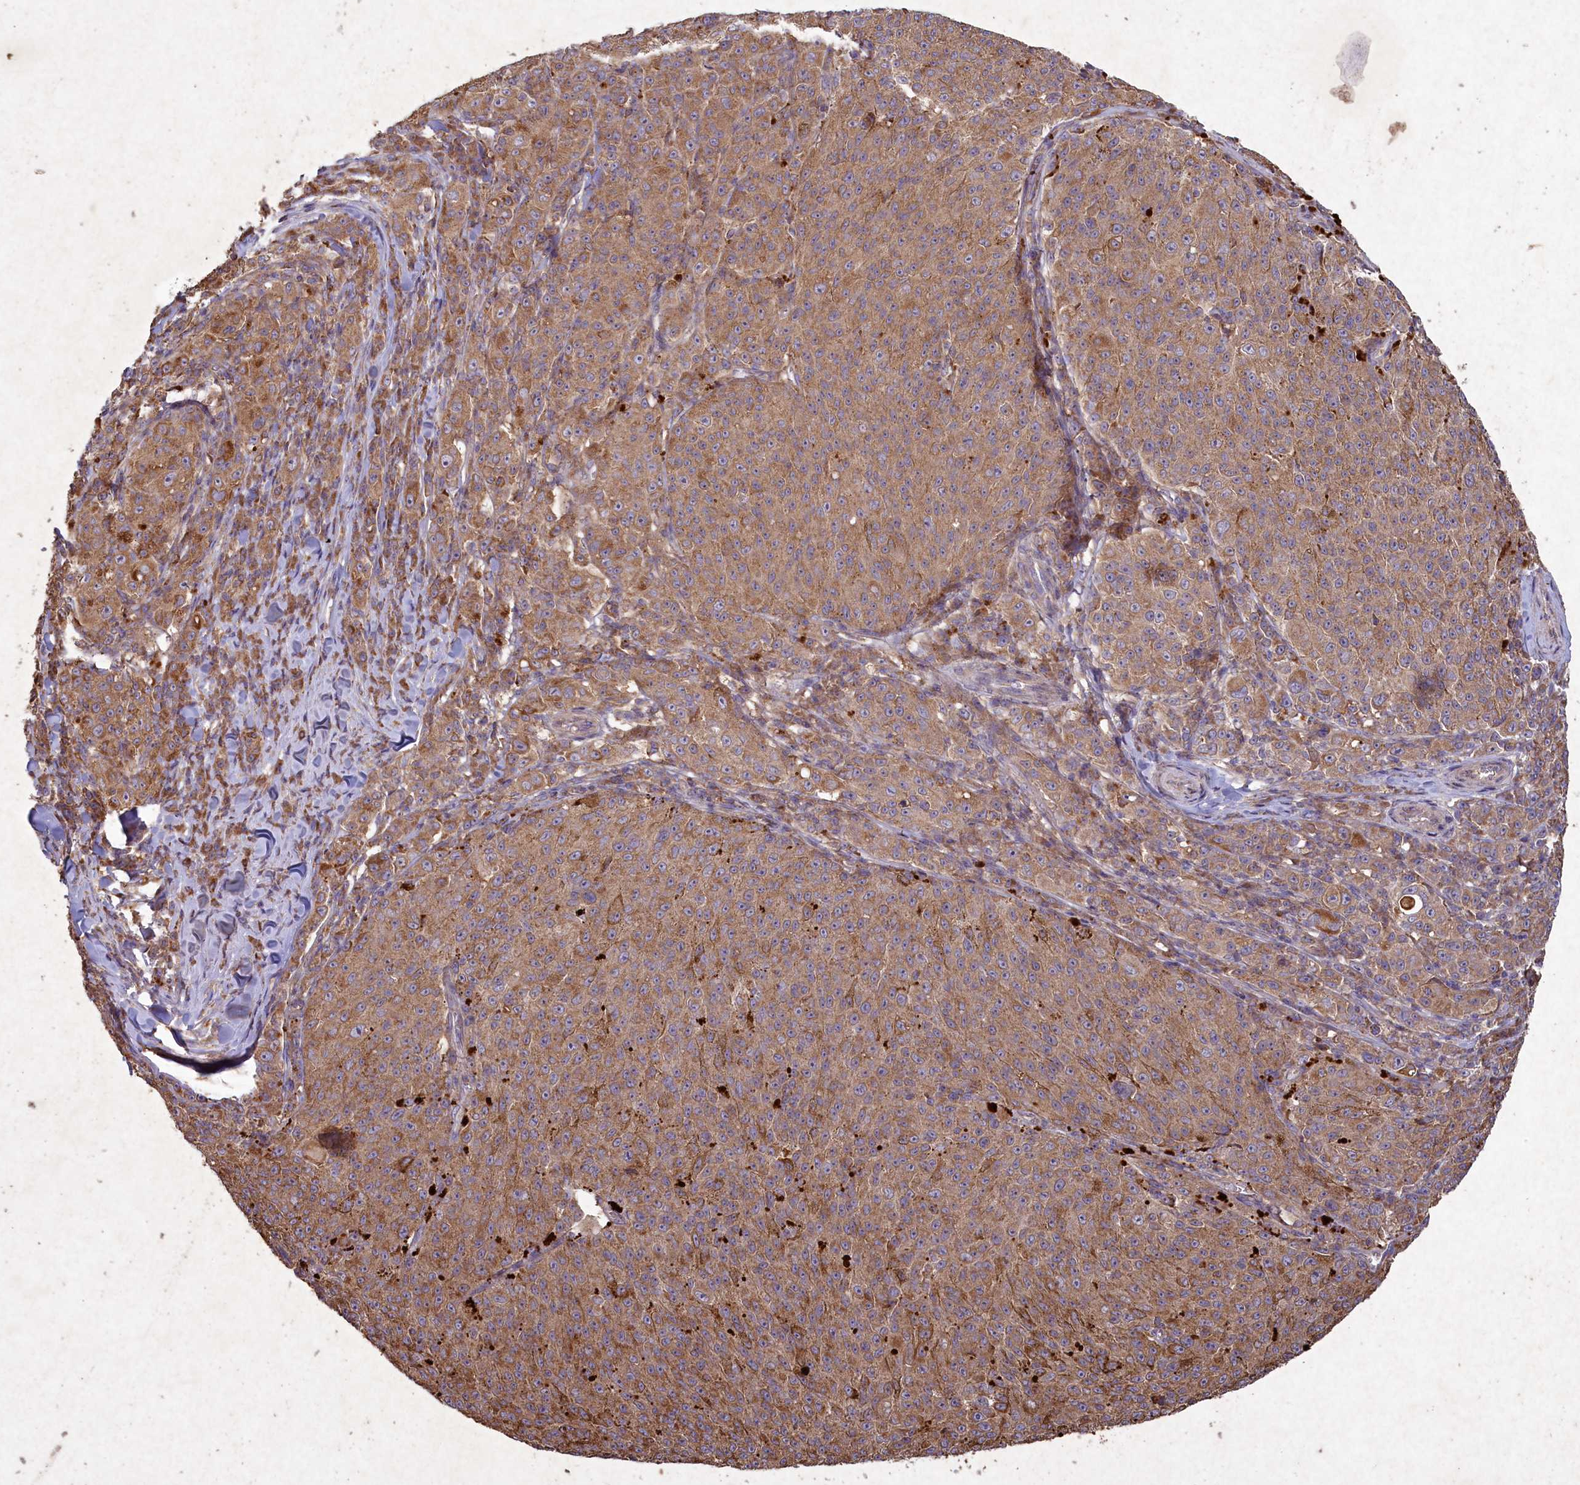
{"staining": {"intensity": "moderate", "quantity": ">75%", "location": "cytoplasmic/membranous"}, "tissue": "melanoma", "cell_type": "Tumor cells", "image_type": "cancer", "snomed": [{"axis": "morphology", "description": "Malignant melanoma, NOS"}, {"axis": "topography", "description": "Skin"}], "caption": "High-magnification brightfield microscopy of melanoma stained with DAB (3,3'-diaminobenzidine) (brown) and counterstained with hematoxylin (blue). tumor cells exhibit moderate cytoplasmic/membranous positivity is appreciated in about>75% of cells.", "gene": "CIAO2B", "patient": {"sex": "female", "age": 52}}